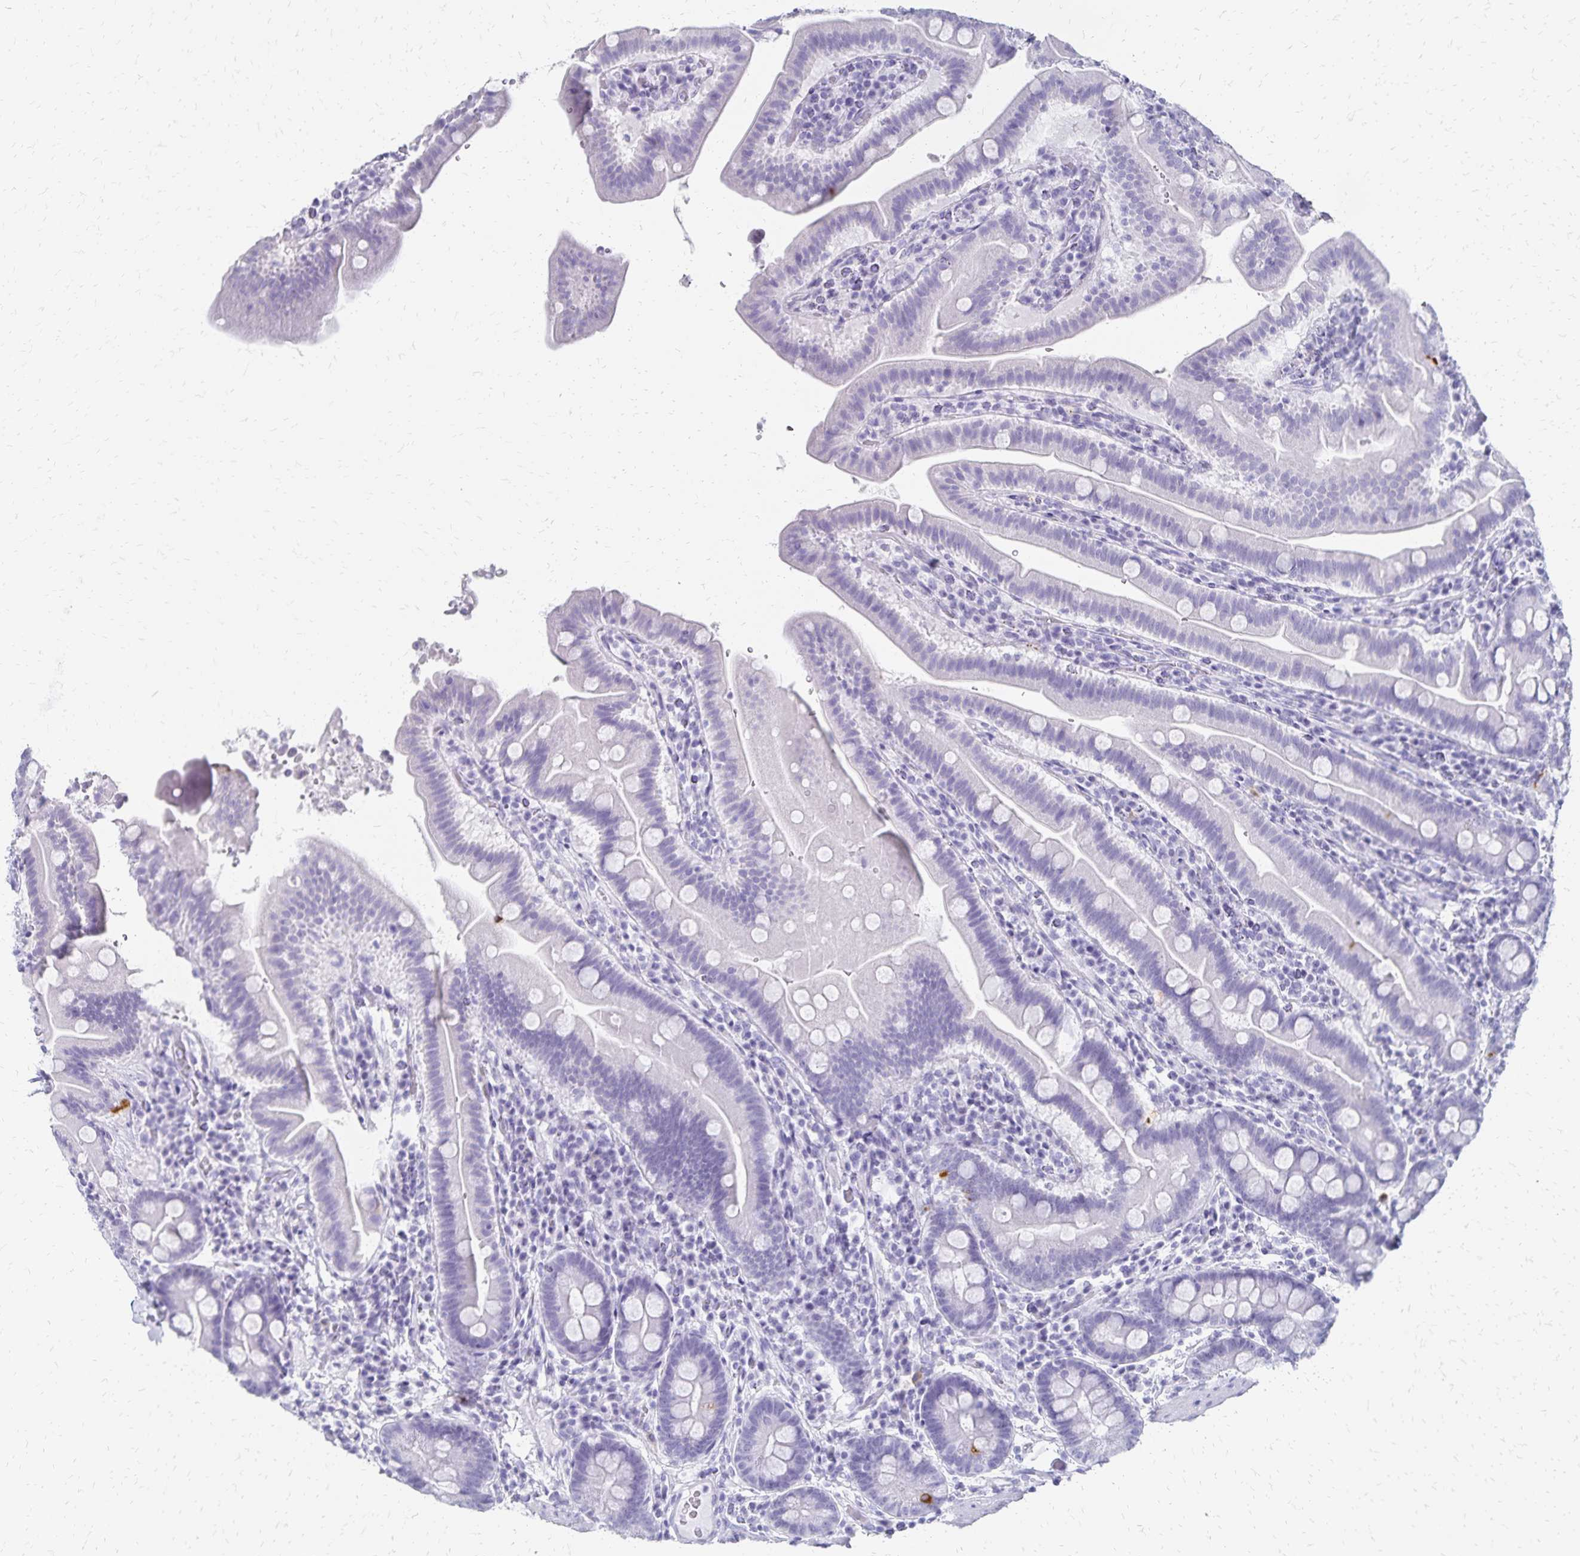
{"staining": {"intensity": "strong", "quantity": "<25%", "location": "cytoplasmic/membranous"}, "tissue": "small intestine", "cell_type": "Glandular cells", "image_type": "normal", "snomed": [{"axis": "morphology", "description": "Normal tissue, NOS"}, {"axis": "topography", "description": "Small intestine"}], "caption": "About <25% of glandular cells in unremarkable human small intestine show strong cytoplasmic/membranous protein expression as visualized by brown immunohistochemical staining.", "gene": "GIP", "patient": {"sex": "male", "age": 26}}